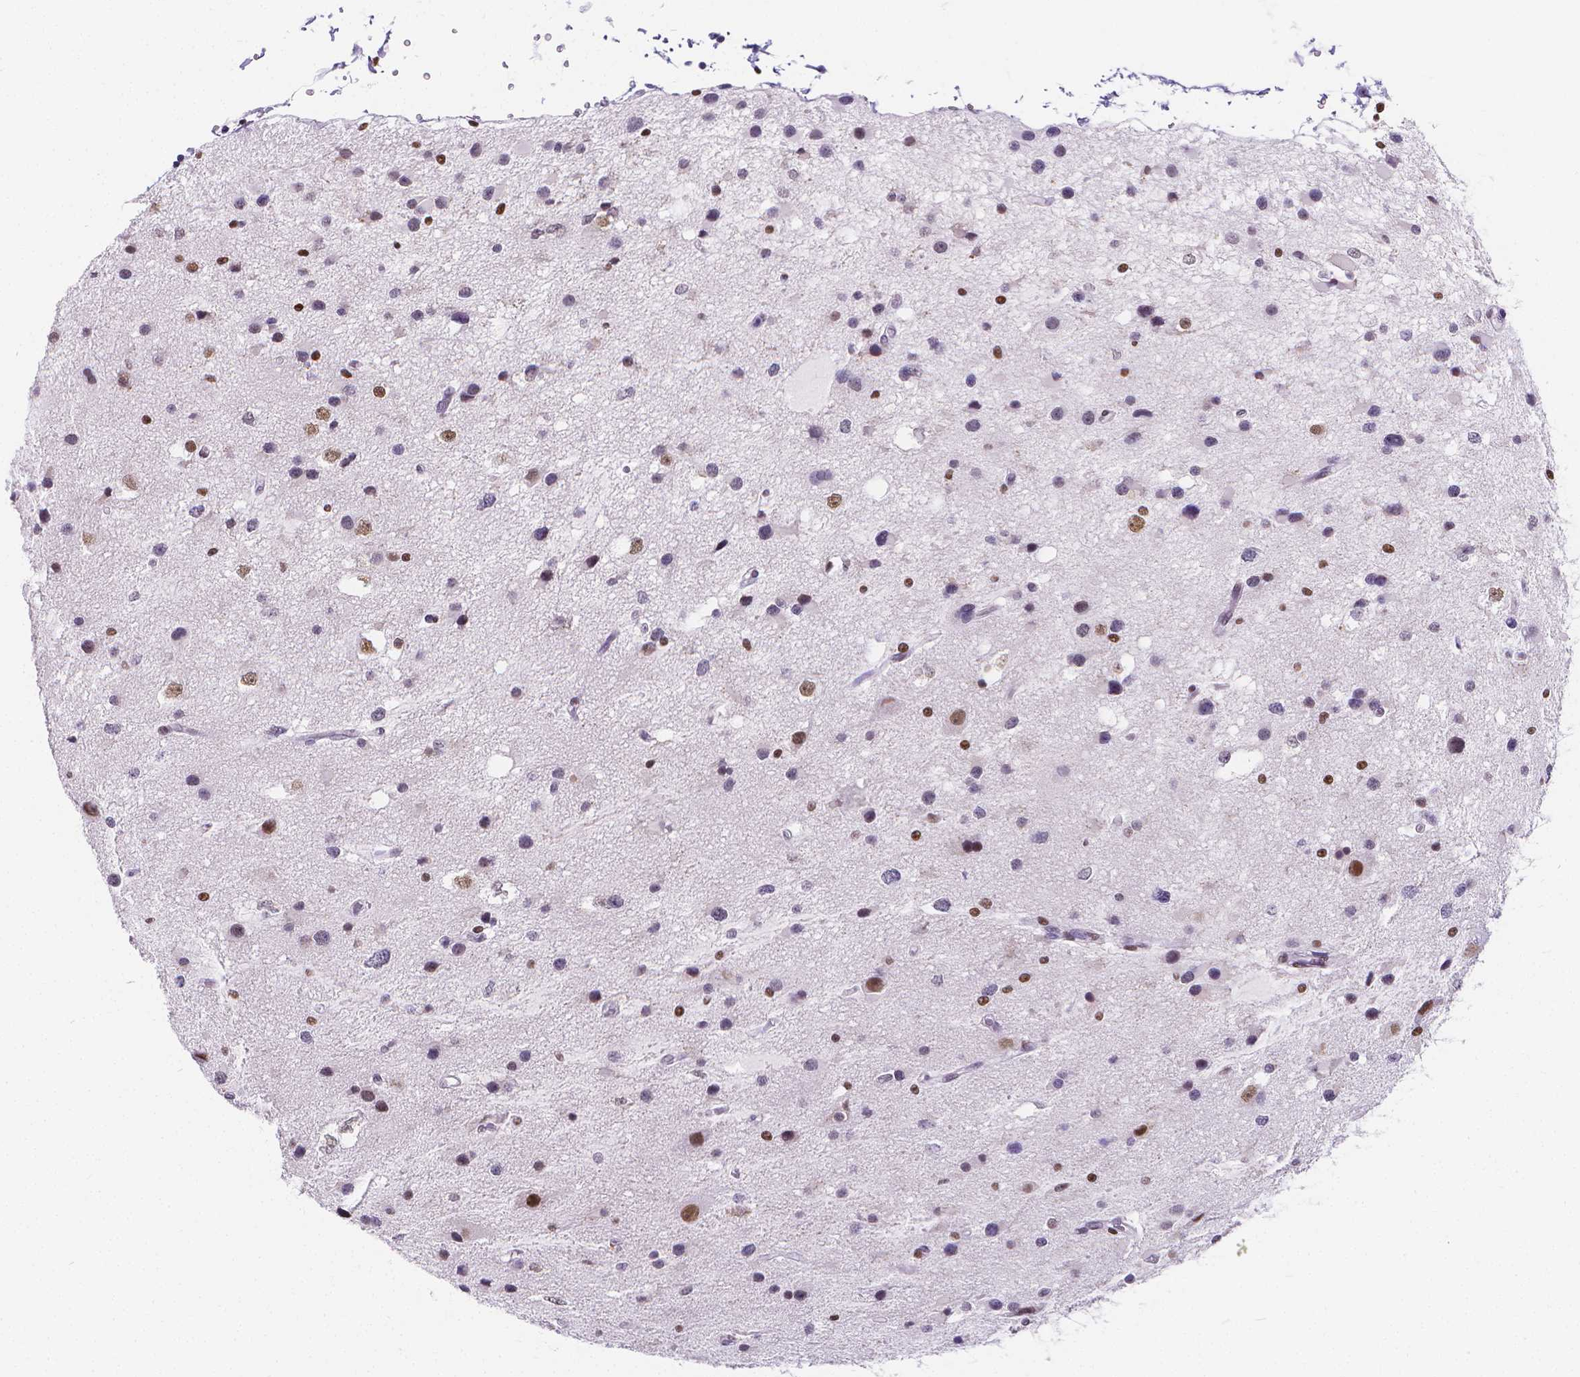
{"staining": {"intensity": "moderate", "quantity": "<25%", "location": "nuclear"}, "tissue": "glioma", "cell_type": "Tumor cells", "image_type": "cancer", "snomed": [{"axis": "morphology", "description": "Glioma, malignant, Low grade"}, {"axis": "topography", "description": "Brain"}], "caption": "Glioma stained with a brown dye displays moderate nuclear positive expression in about <25% of tumor cells.", "gene": "MEF2C", "patient": {"sex": "female", "age": 32}}